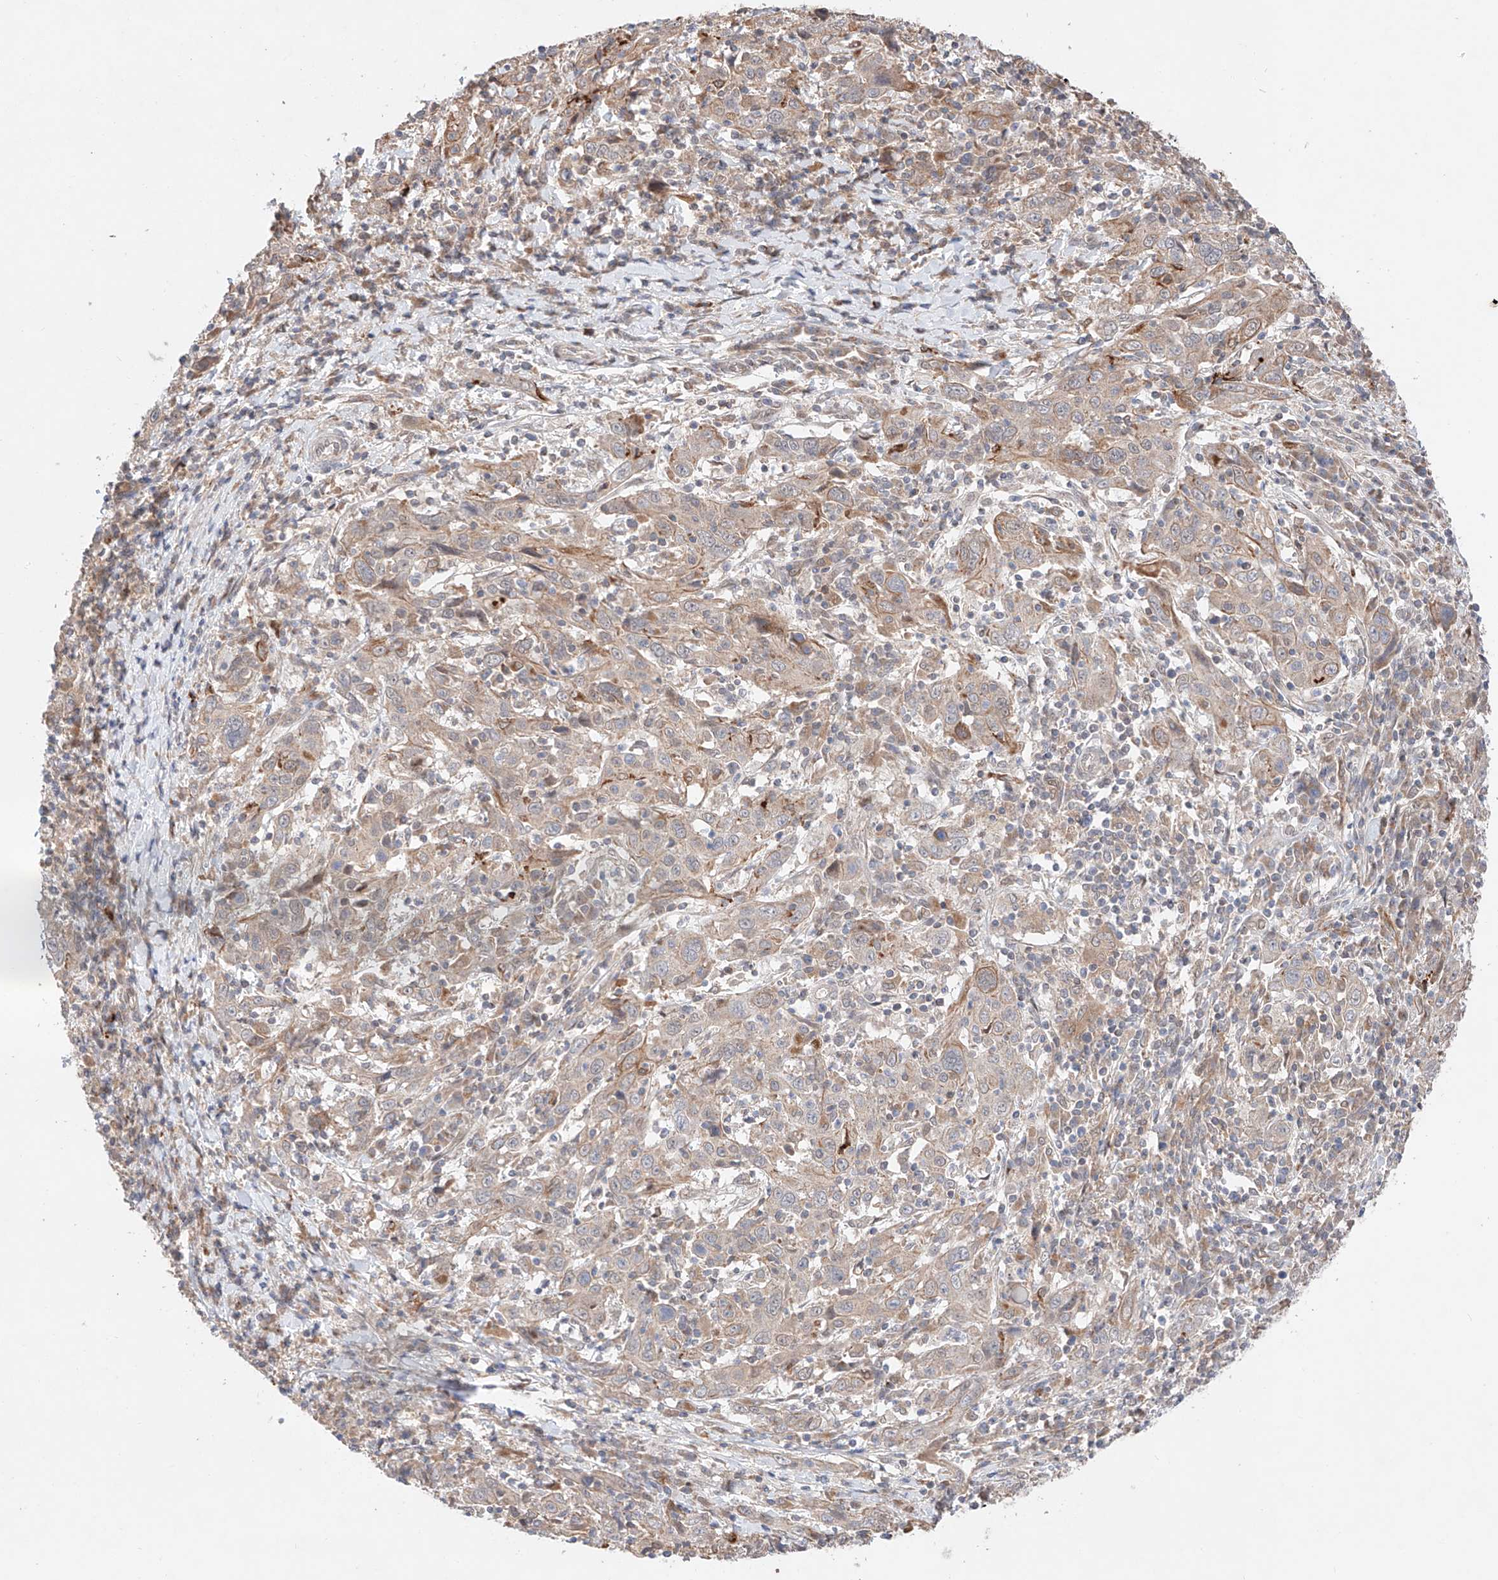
{"staining": {"intensity": "moderate", "quantity": "25%-75%", "location": "cytoplasmic/membranous"}, "tissue": "cervical cancer", "cell_type": "Tumor cells", "image_type": "cancer", "snomed": [{"axis": "morphology", "description": "Squamous cell carcinoma, NOS"}, {"axis": "topography", "description": "Cervix"}], "caption": "This photomicrograph demonstrates cervical cancer (squamous cell carcinoma) stained with IHC to label a protein in brown. The cytoplasmic/membranous of tumor cells show moderate positivity for the protein. Nuclei are counter-stained blue.", "gene": "GCNT1", "patient": {"sex": "female", "age": 46}}